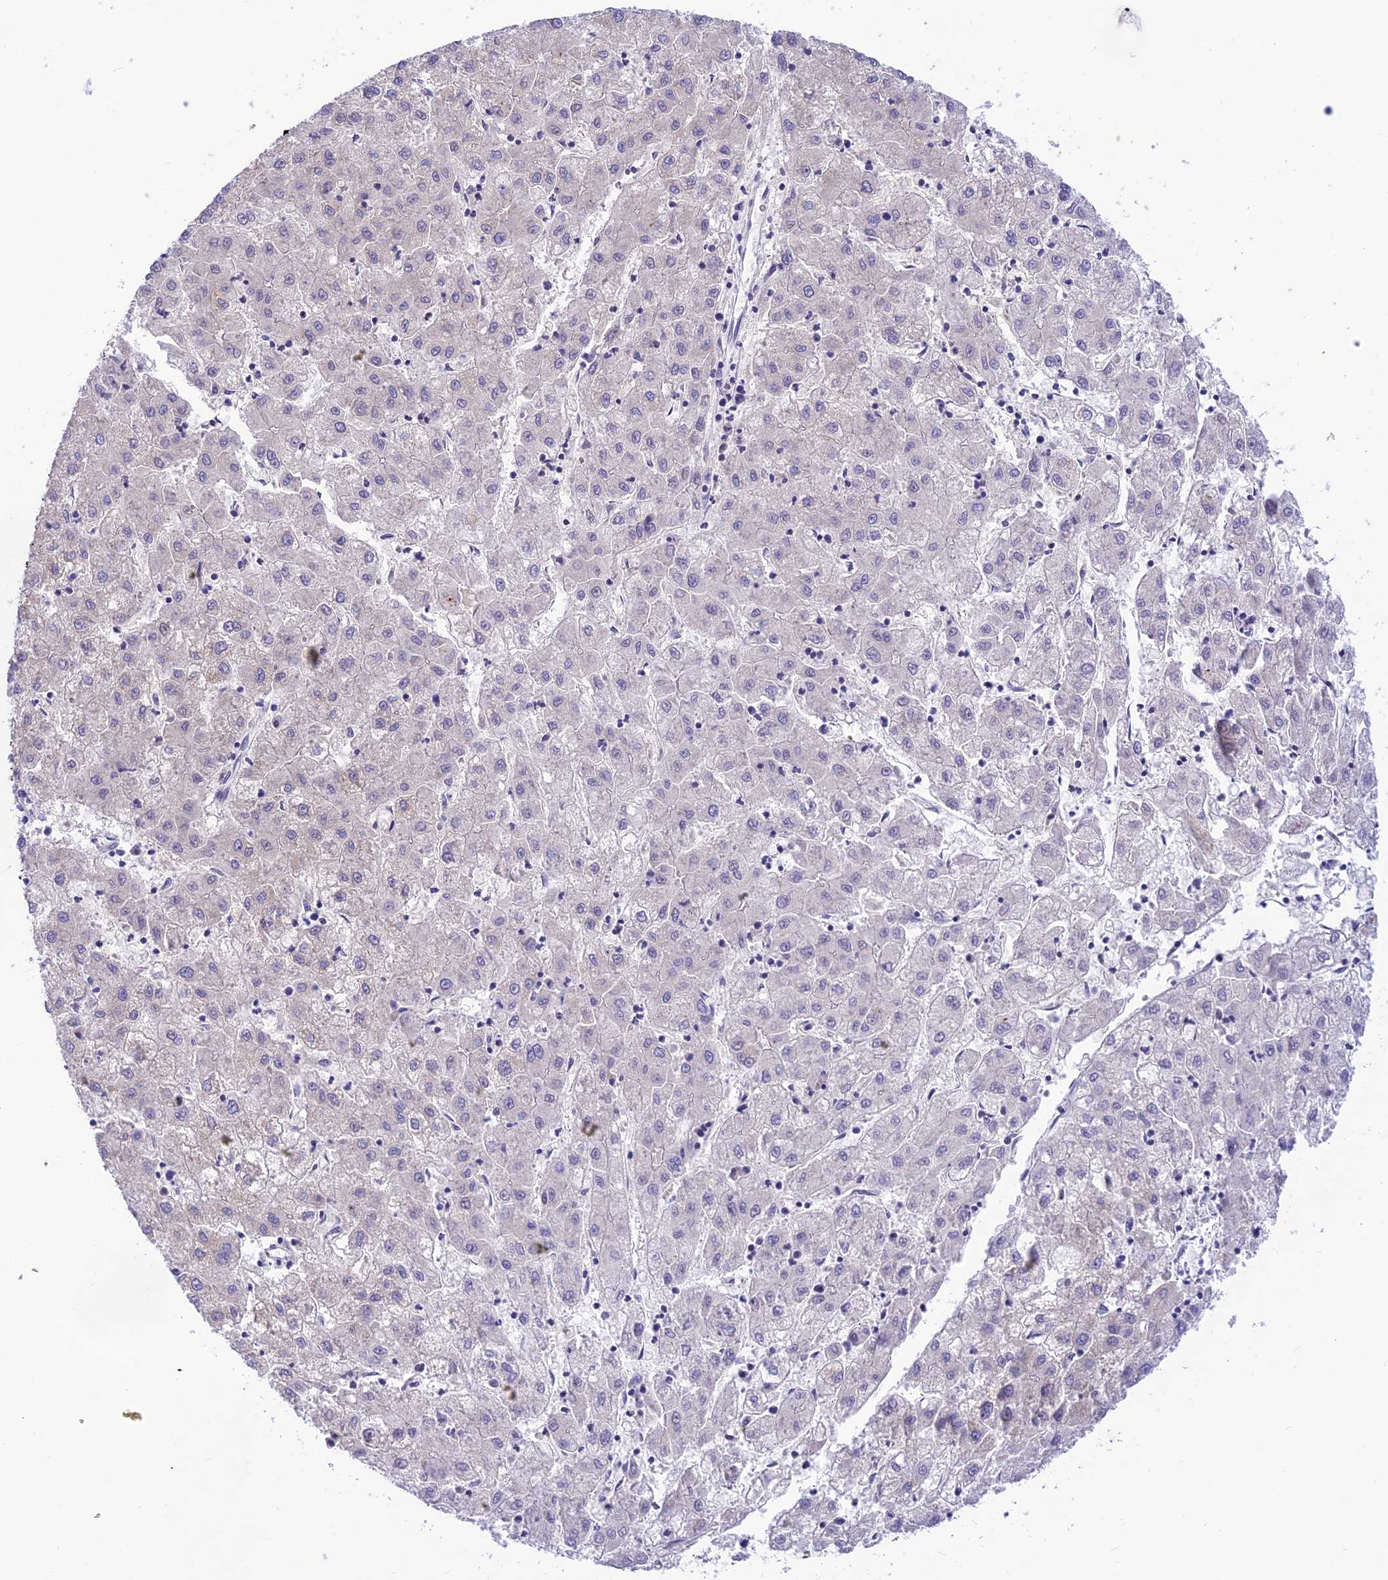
{"staining": {"intensity": "negative", "quantity": "none", "location": "none"}, "tissue": "liver cancer", "cell_type": "Tumor cells", "image_type": "cancer", "snomed": [{"axis": "morphology", "description": "Carcinoma, Hepatocellular, NOS"}, {"axis": "topography", "description": "Liver"}], "caption": "Photomicrograph shows no protein staining in tumor cells of liver hepatocellular carcinoma tissue.", "gene": "FAM186B", "patient": {"sex": "male", "age": 72}}